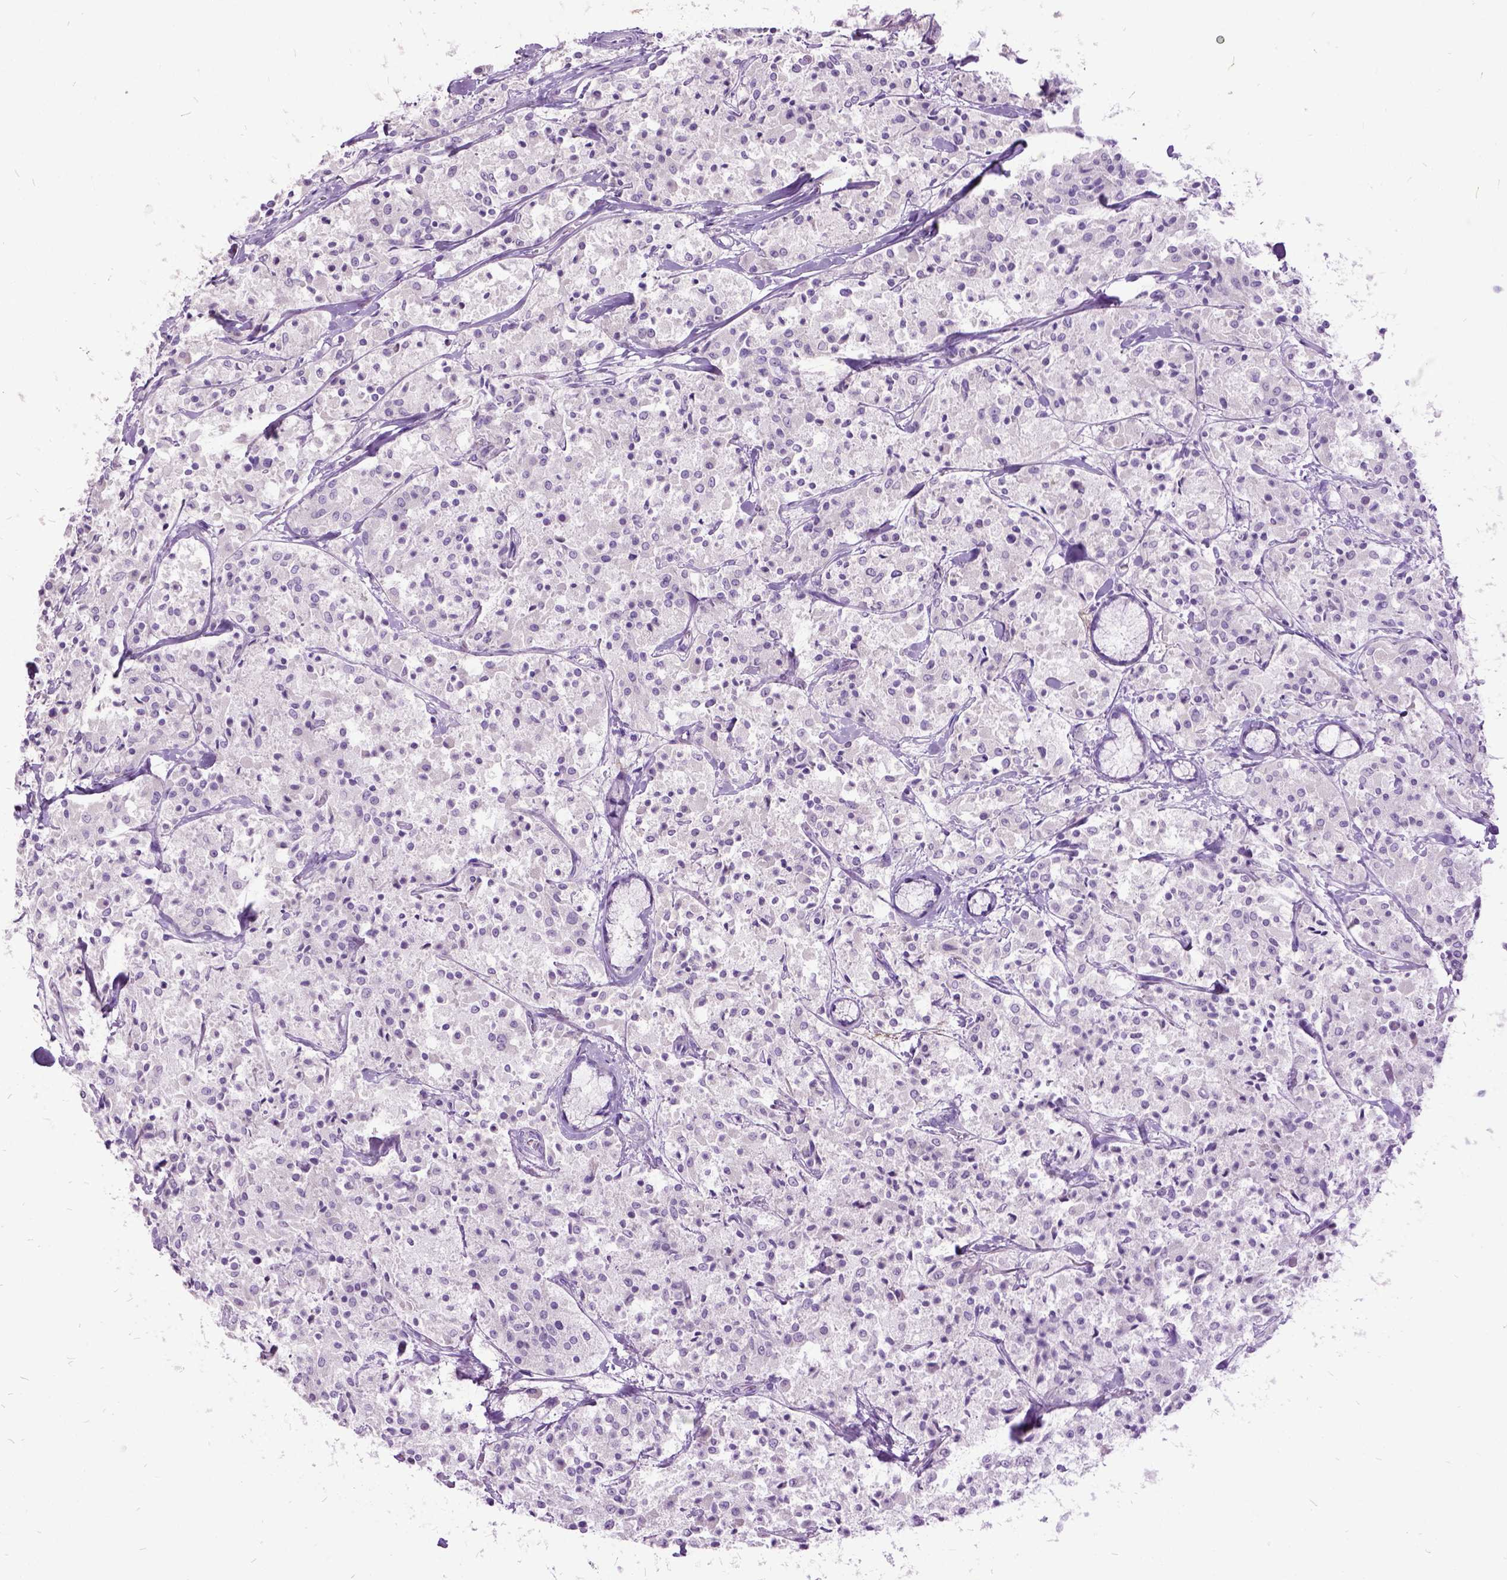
{"staining": {"intensity": "negative", "quantity": "none", "location": "none"}, "tissue": "carcinoid", "cell_type": "Tumor cells", "image_type": "cancer", "snomed": [{"axis": "morphology", "description": "Carcinoid, malignant, NOS"}, {"axis": "topography", "description": "Lung"}], "caption": "Human carcinoid (malignant) stained for a protein using immunohistochemistry (IHC) demonstrates no staining in tumor cells.", "gene": "MME", "patient": {"sex": "male", "age": 71}}